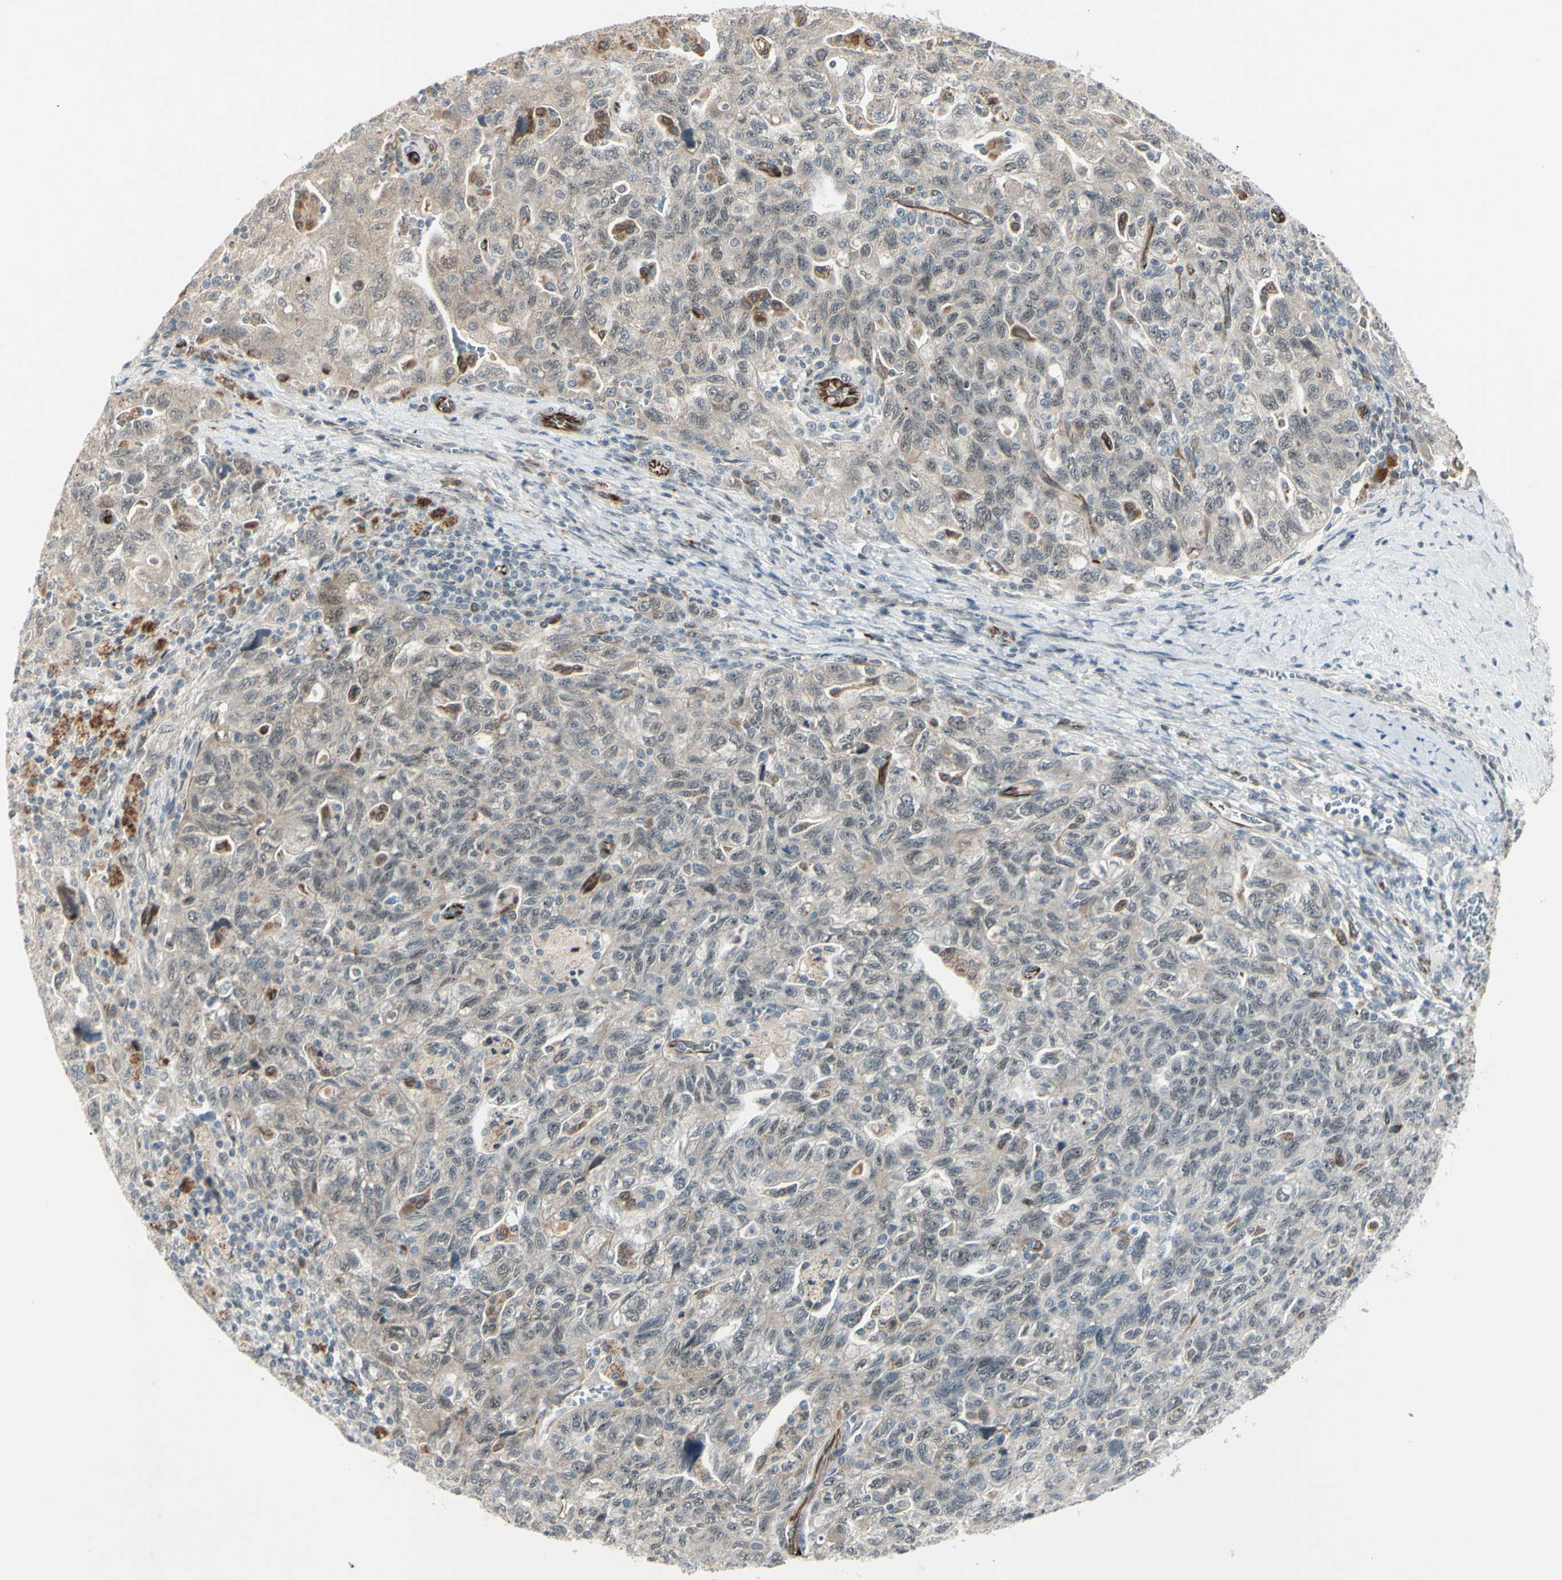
{"staining": {"intensity": "negative", "quantity": "none", "location": "none"}, "tissue": "ovarian cancer", "cell_type": "Tumor cells", "image_type": "cancer", "snomed": [{"axis": "morphology", "description": "Carcinoma, NOS"}, {"axis": "morphology", "description": "Cystadenocarcinoma, serous, NOS"}, {"axis": "topography", "description": "Ovary"}], "caption": "An image of human serous cystadenocarcinoma (ovarian) is negative for staining in tumor cells. The staining is performed using DAB (3,3'-diaminobenzidine) brown chromogen with nuclei counter-stained in using hematoxylin.", "gene": "FGFR2", "patient": {"sex": "female", "age": 69}}